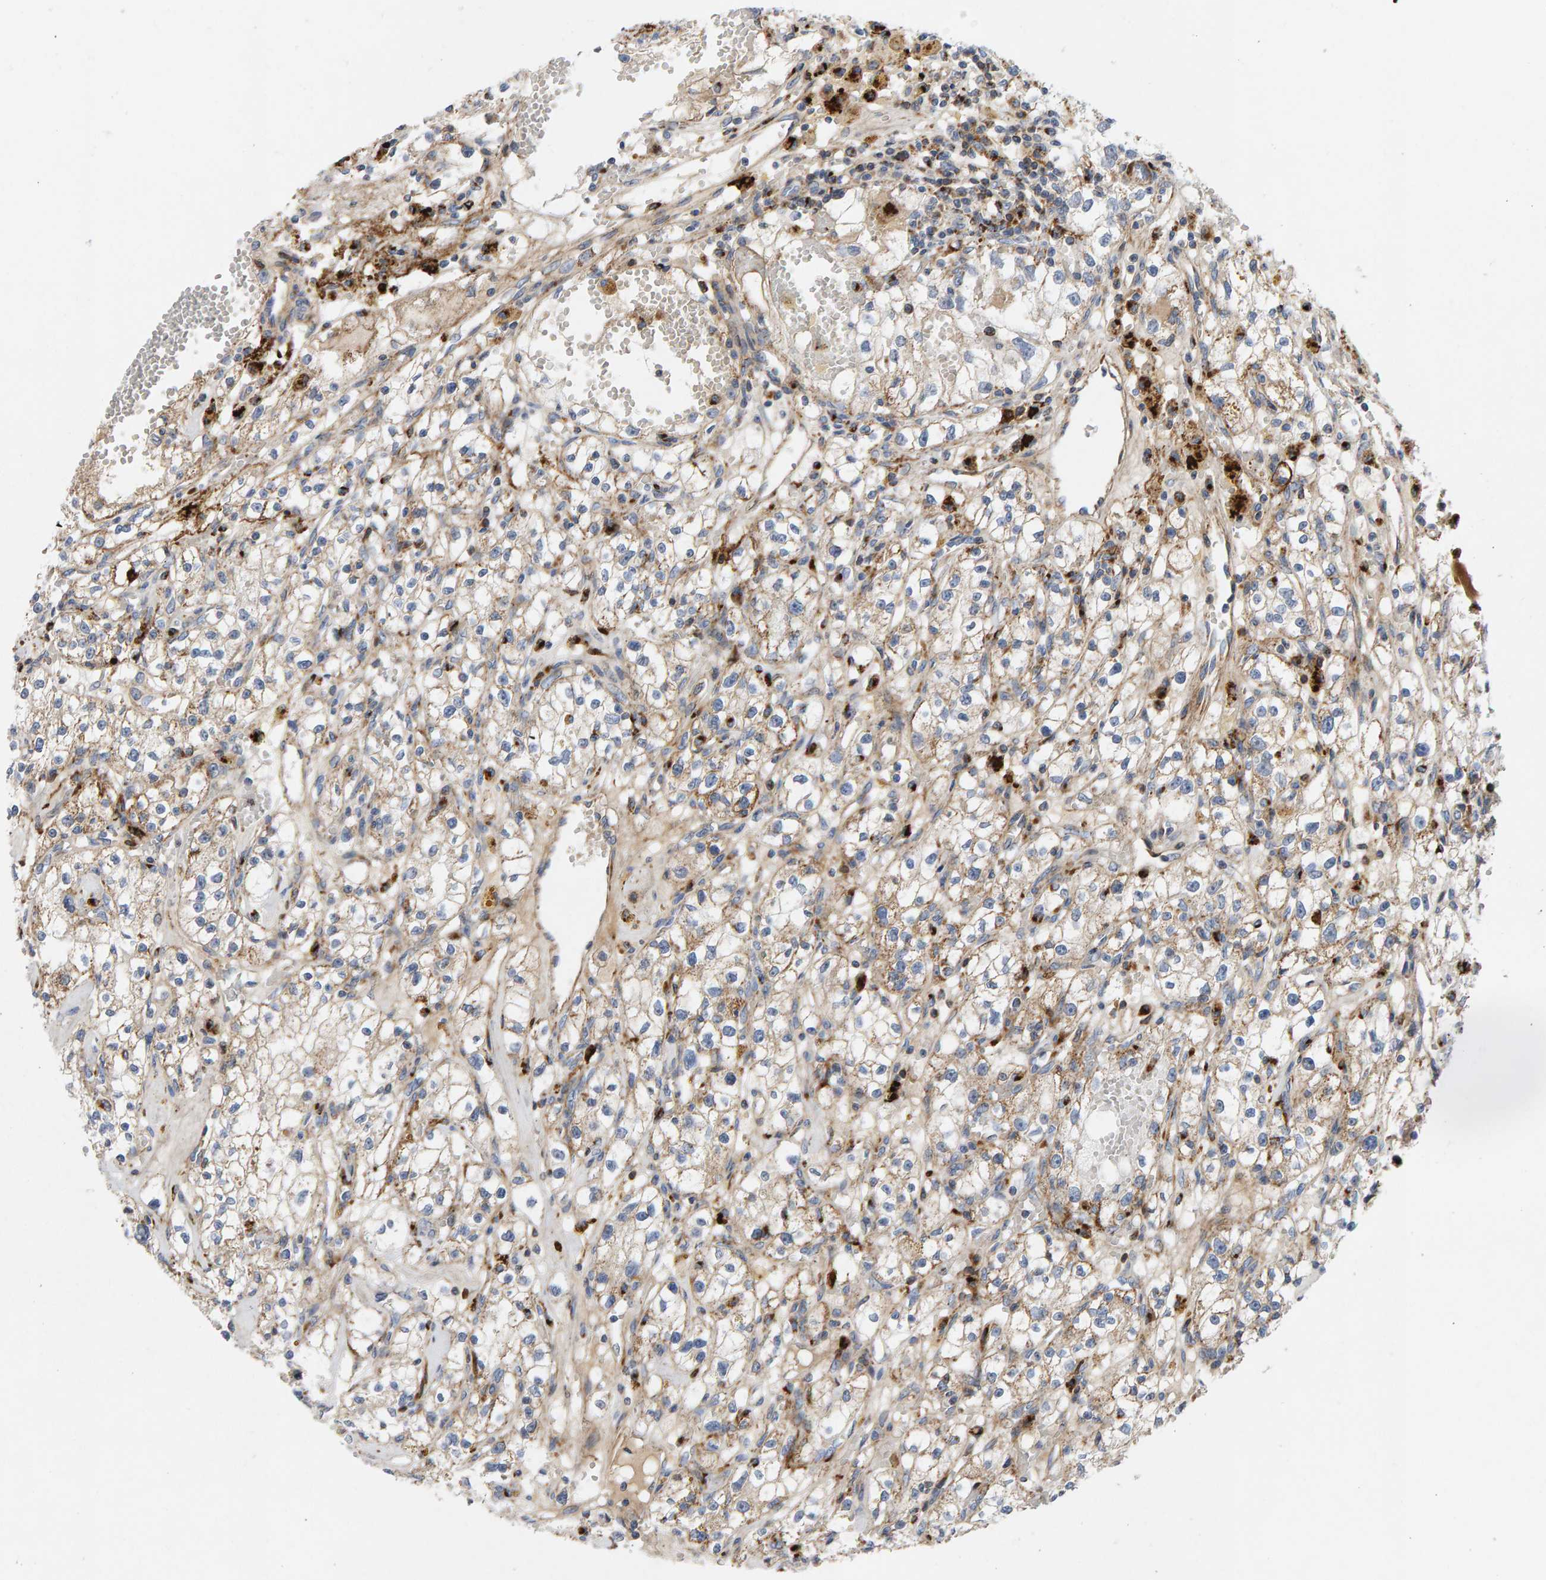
{"staining": {"intensity": "moderate", "quantity": ">75%", "location": "cytoplasmic/membranous"}, "tissue": "renal cancer", "cell_type": "Tumor cells", "image_type": "cancer", "snomed": [{"axis": "morphology", "description": "Adenocarcinoma, NOS"}, {"axis": "topography", "description": "Kidney"}], "caption": "This is an image of IHC staining of adenocarcinoma (renal), which shows moderate expression in the cytoplasmic/membranous of tumor cells.", "gene": "GGTA1", "patient": {"sex": "male", "age": 56}}